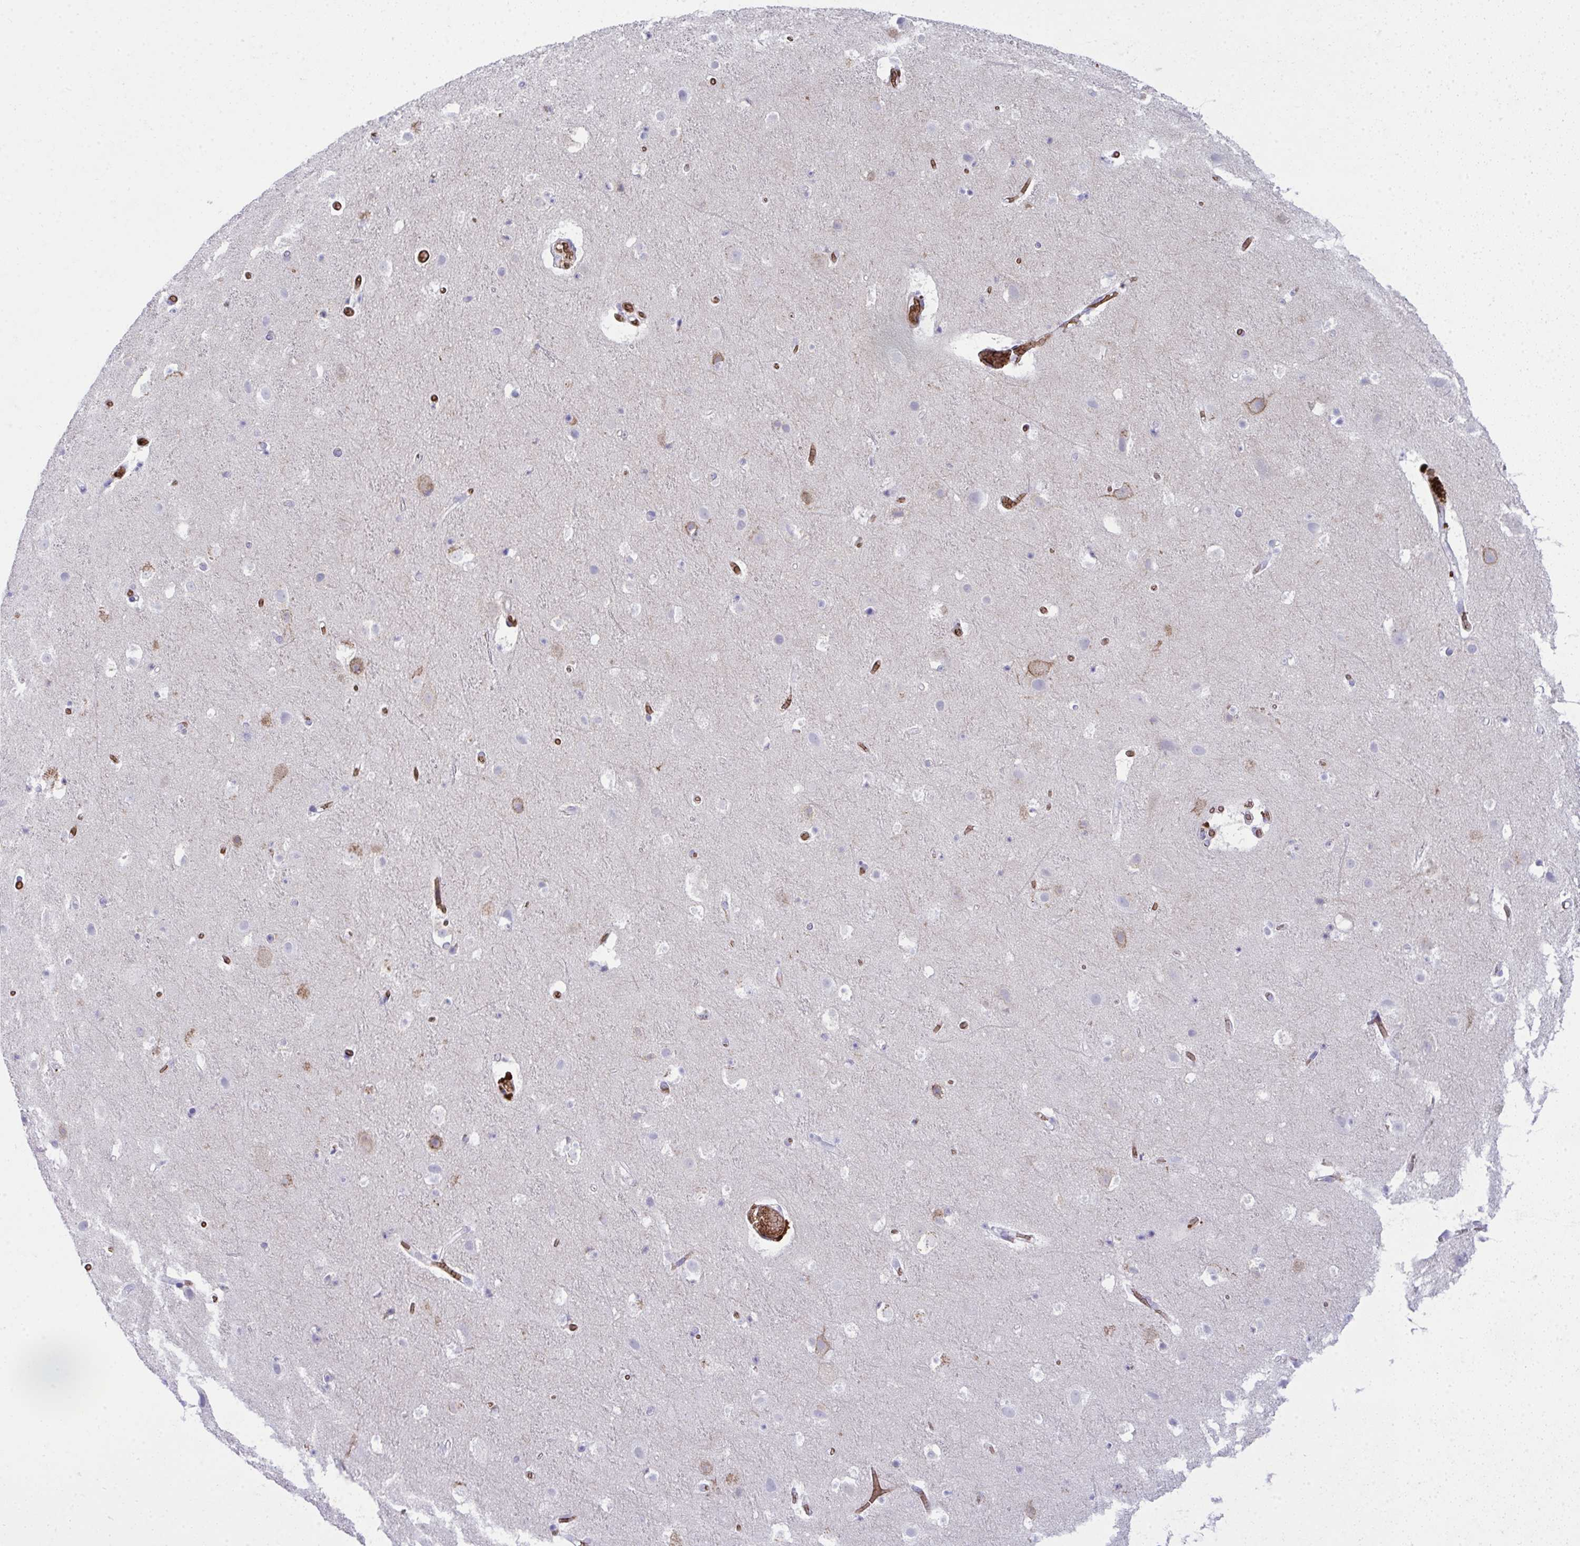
{"staining": {"intensity": "negative", "quantity": "none", "location": "none"}, "tissue": "cerebral cortex", "cell_type": "Endothelial cells", "image_type": "normal", "snomed": [{"axis": "morphology", "description": "Normal tissue, NOS"}, {"axis": "topography", "description": "Cerebral cortex"}], "caption": "DAB (3,3'-diaminobenzidine) immunohistochemical staining of unremarkable cerebral cortex shows no significant staining in endothelial cells. (Brightfield microscopy of DAB (3,3'-diaminobenzidine) IHC at high magnification).", "gene": "SPTB", "patient": {"sex": "female", "age": 42}}